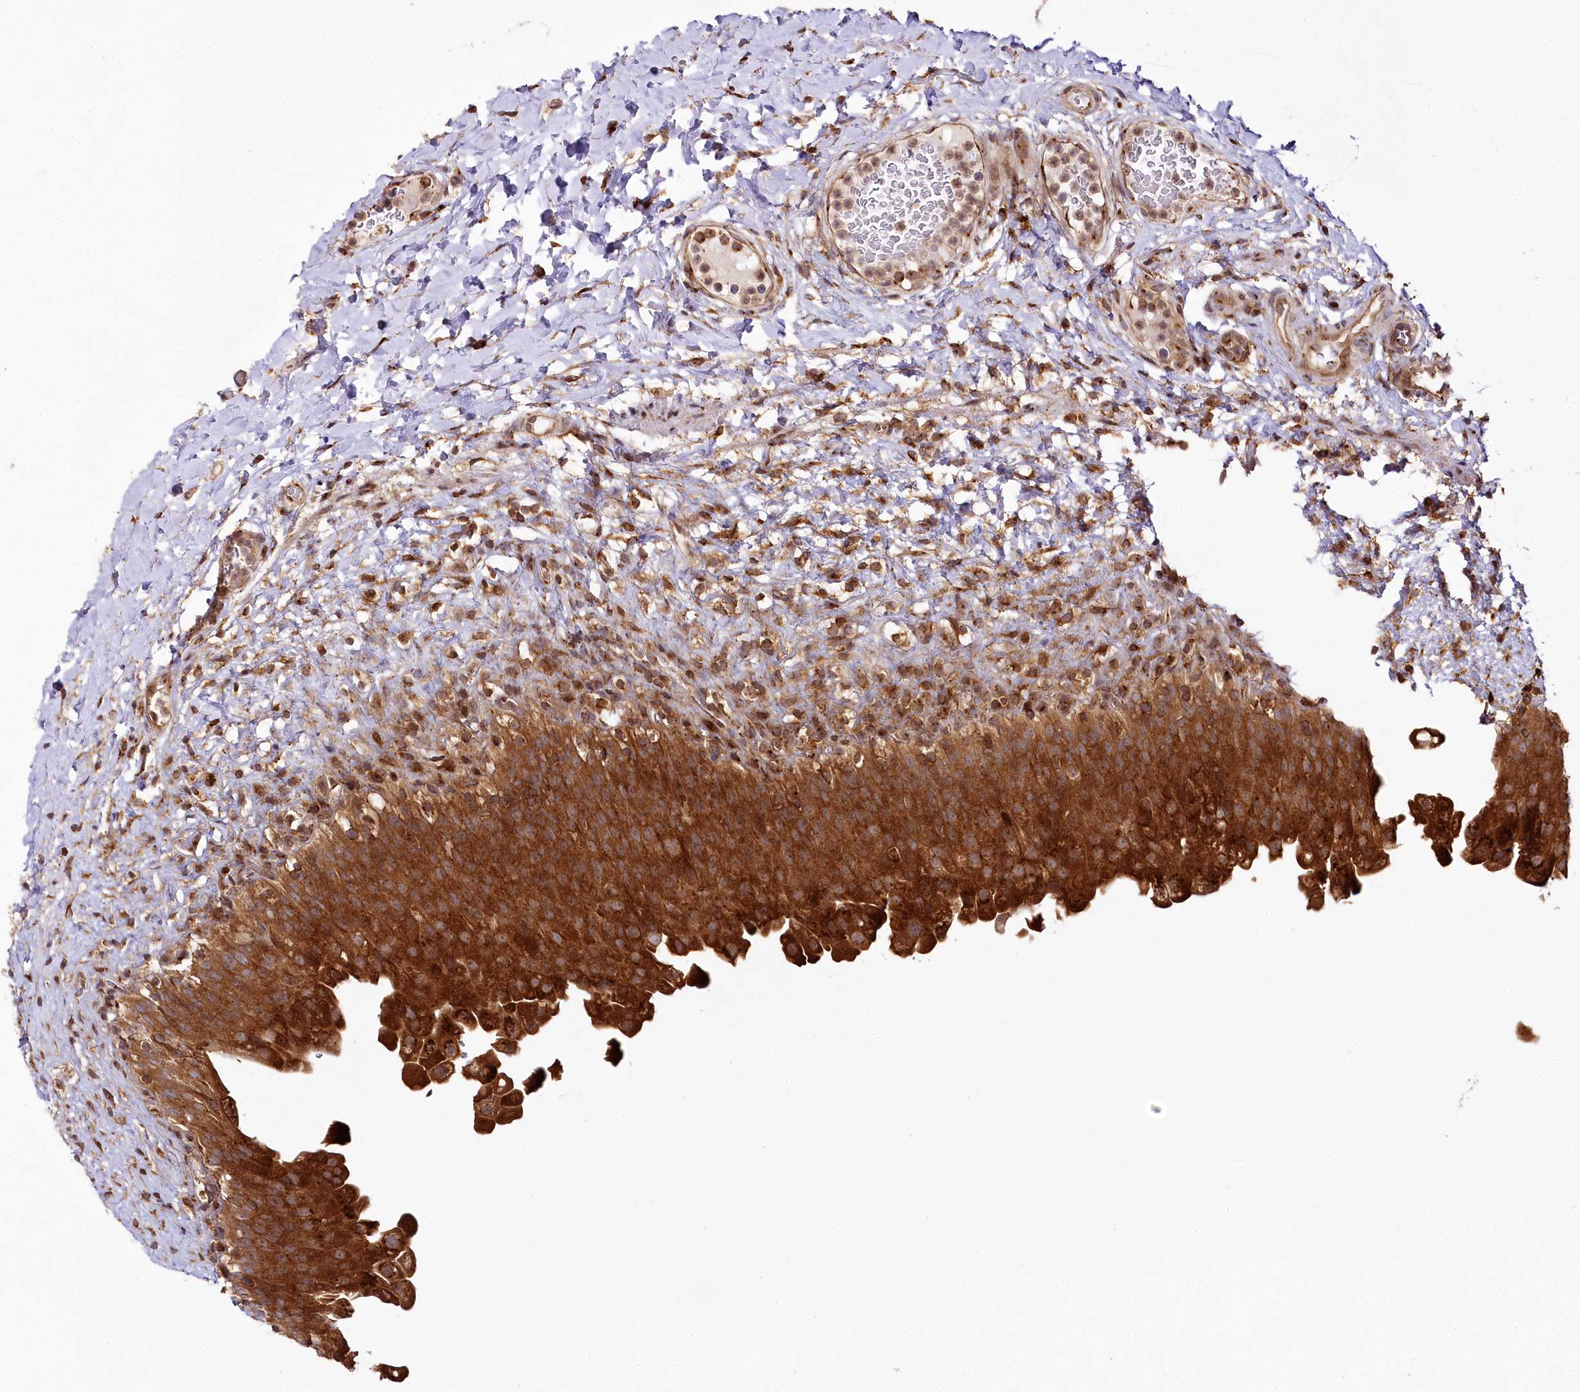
{"staining": {"intensity": "strong", "quantity": ">75%", "location": "cytoplasmic/membranous"}, "tissue": "urinary bladder", "cell_type": "Urothelial cells", "image_type": "normal", "snomed": [{"axis": "morphology", "description": "Normal tissue, NOS"}, {"axis": "topography", "description": "Urinary bladder"}], "caption": "Protein expression by immunohistochemistry reveals strong cytoplasmic/membranous staining in approximately >75% of urothelial cells in unremarkable urinary bladder.", "gene": "COPG1", "patient": {"sex": "female", "age": 27}}